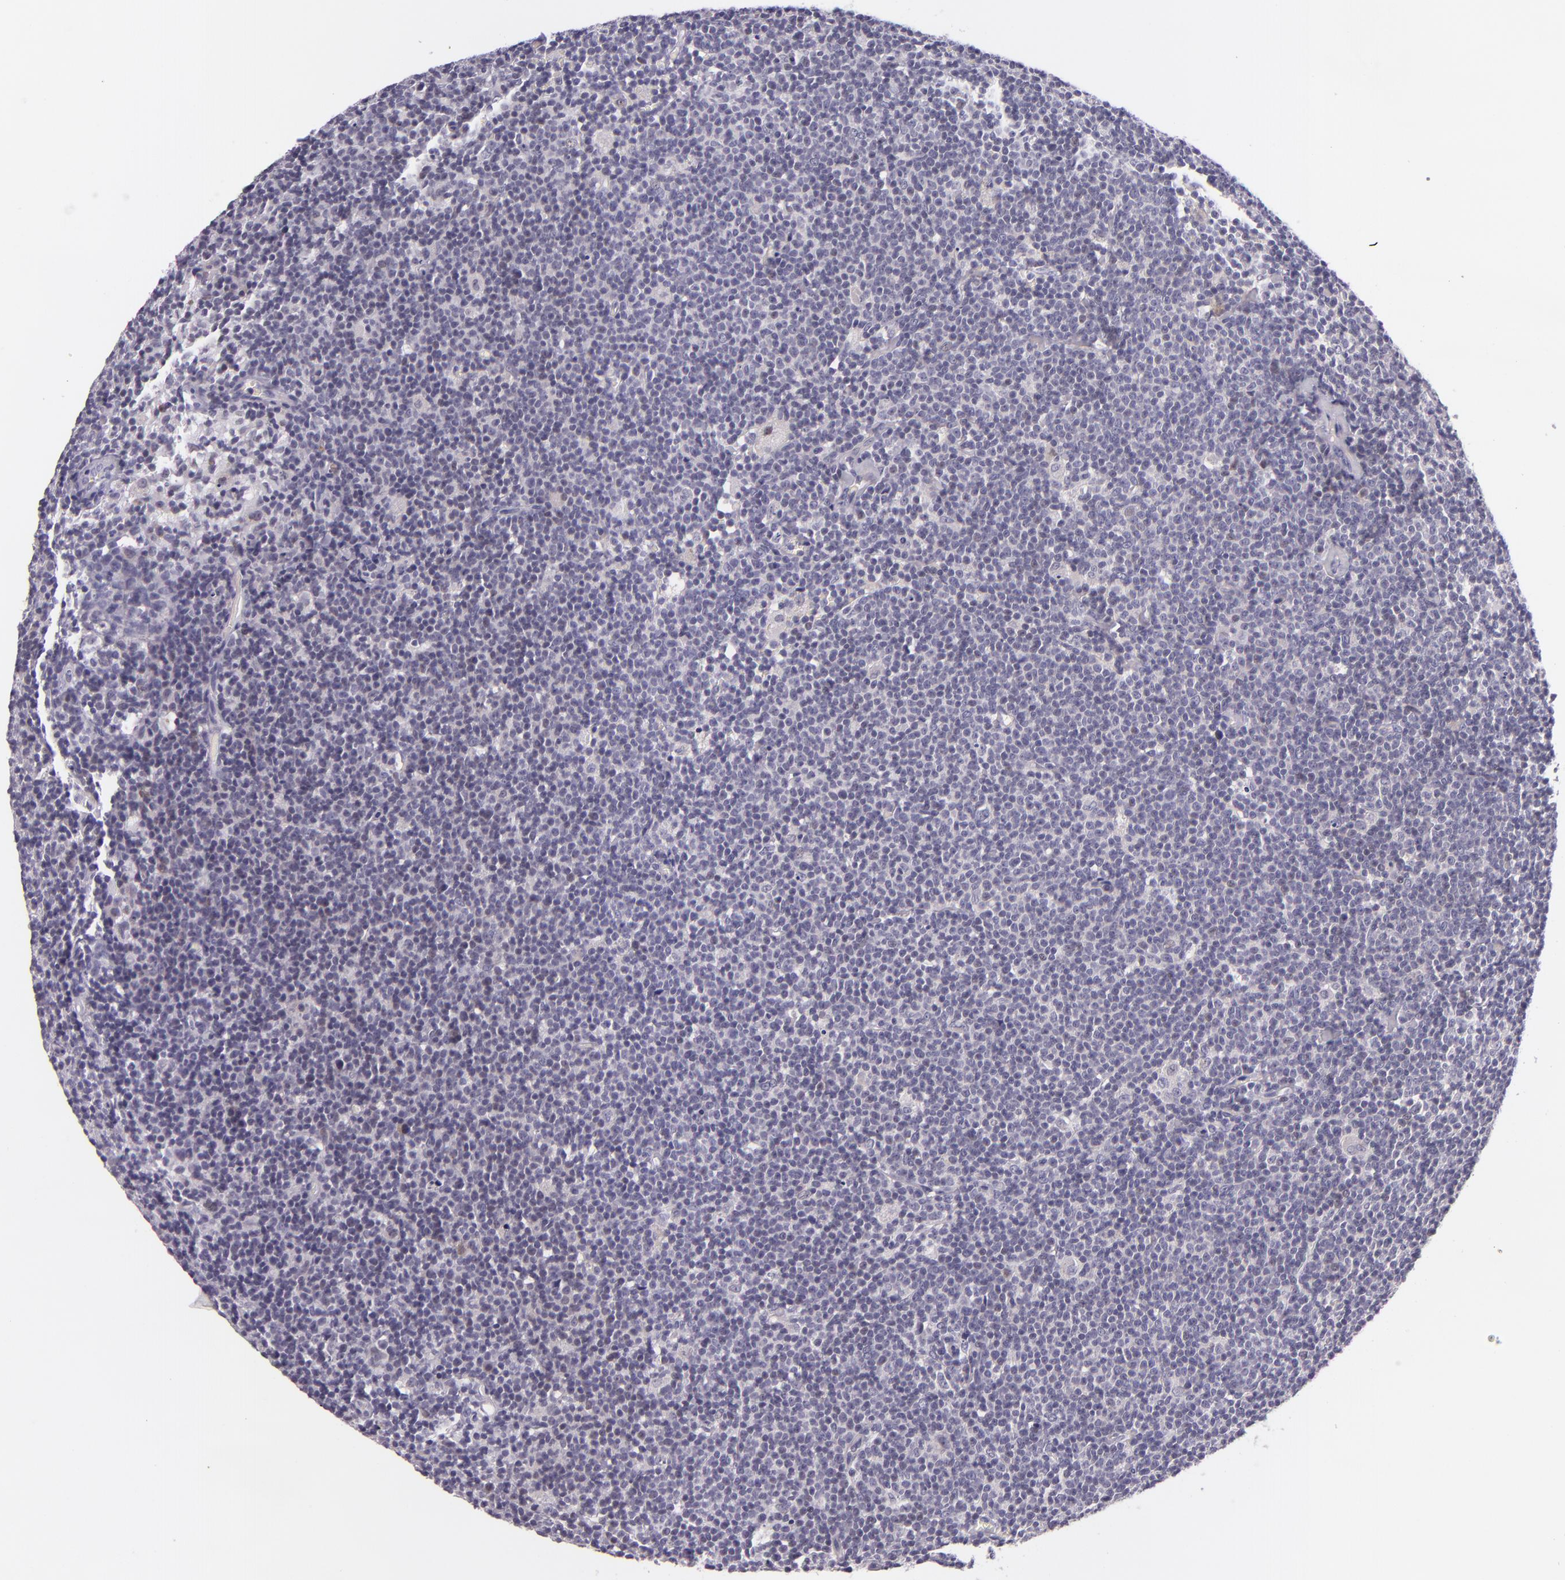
{"staining": {"intensity": "negative", "quantity": "none", "location": "none"}, "tissue": "lymphoma", "cell_type": "Tumor cells", "image_type": "cancer", "snomed": [{"axis": "morphology", "description": "Malignant lymphoma, non-Hodgkin's type, Low grade"}, {"axis": "topography", "description": "Lymph node"}], "caption": "The micrograph demonstrates no staining of tumor cells in malignant lymphoma, non-Hodgkin's type (low-grade). (DAB immunohistochemistry with hematoxylin counter stain).", "gene": "HSP90AA1", "patient": {"sex": "male", "age": 65}}